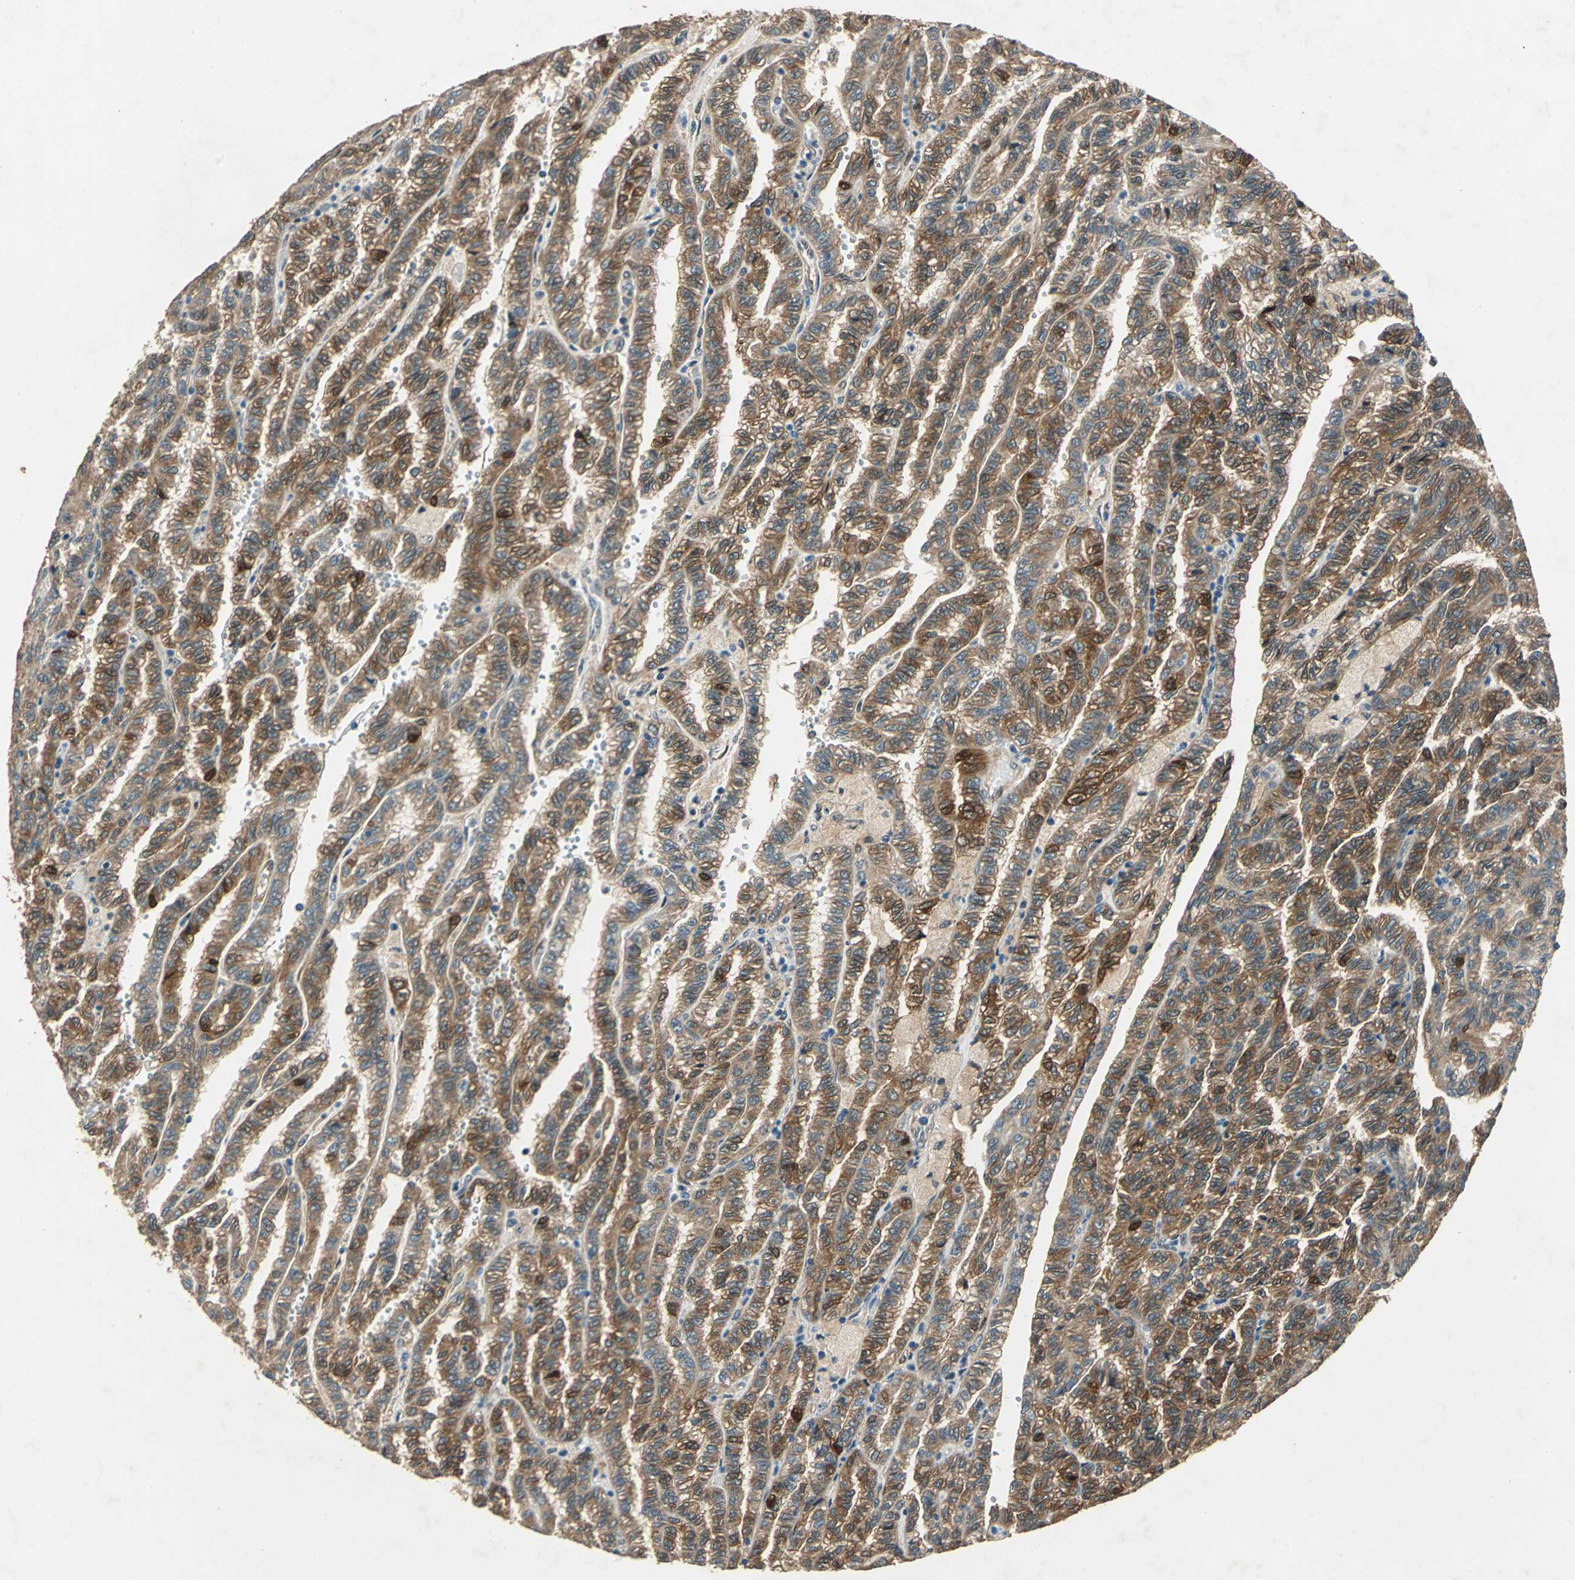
{"staining": {"intensity": "moderate", "quantity": ">75%", "location": "cytoplasmic/membranous"}, "tissue": "renal cancer", "cell_type": "Tumor cells", "image_type": "cancer", "snomed": [{"axis": "morphology", "description": "Inflammation, NOS"}, {"axis": "morphology", "description": "Adenocarcinoma, NOS"}, {"axis": "topography", "description": "Kidney"}], "caption": "This photomicrograph reveals renal adenocarcinoma stained with immunohistochemistry (IHC) to label a protein in brown. The cytoplasmic/membranous of tumor cells show moderate positivity for the protein. Nuclei are counter-stained blue.", "gene": "RRM2B", "patient": {"sex": "male", "age": 68}}